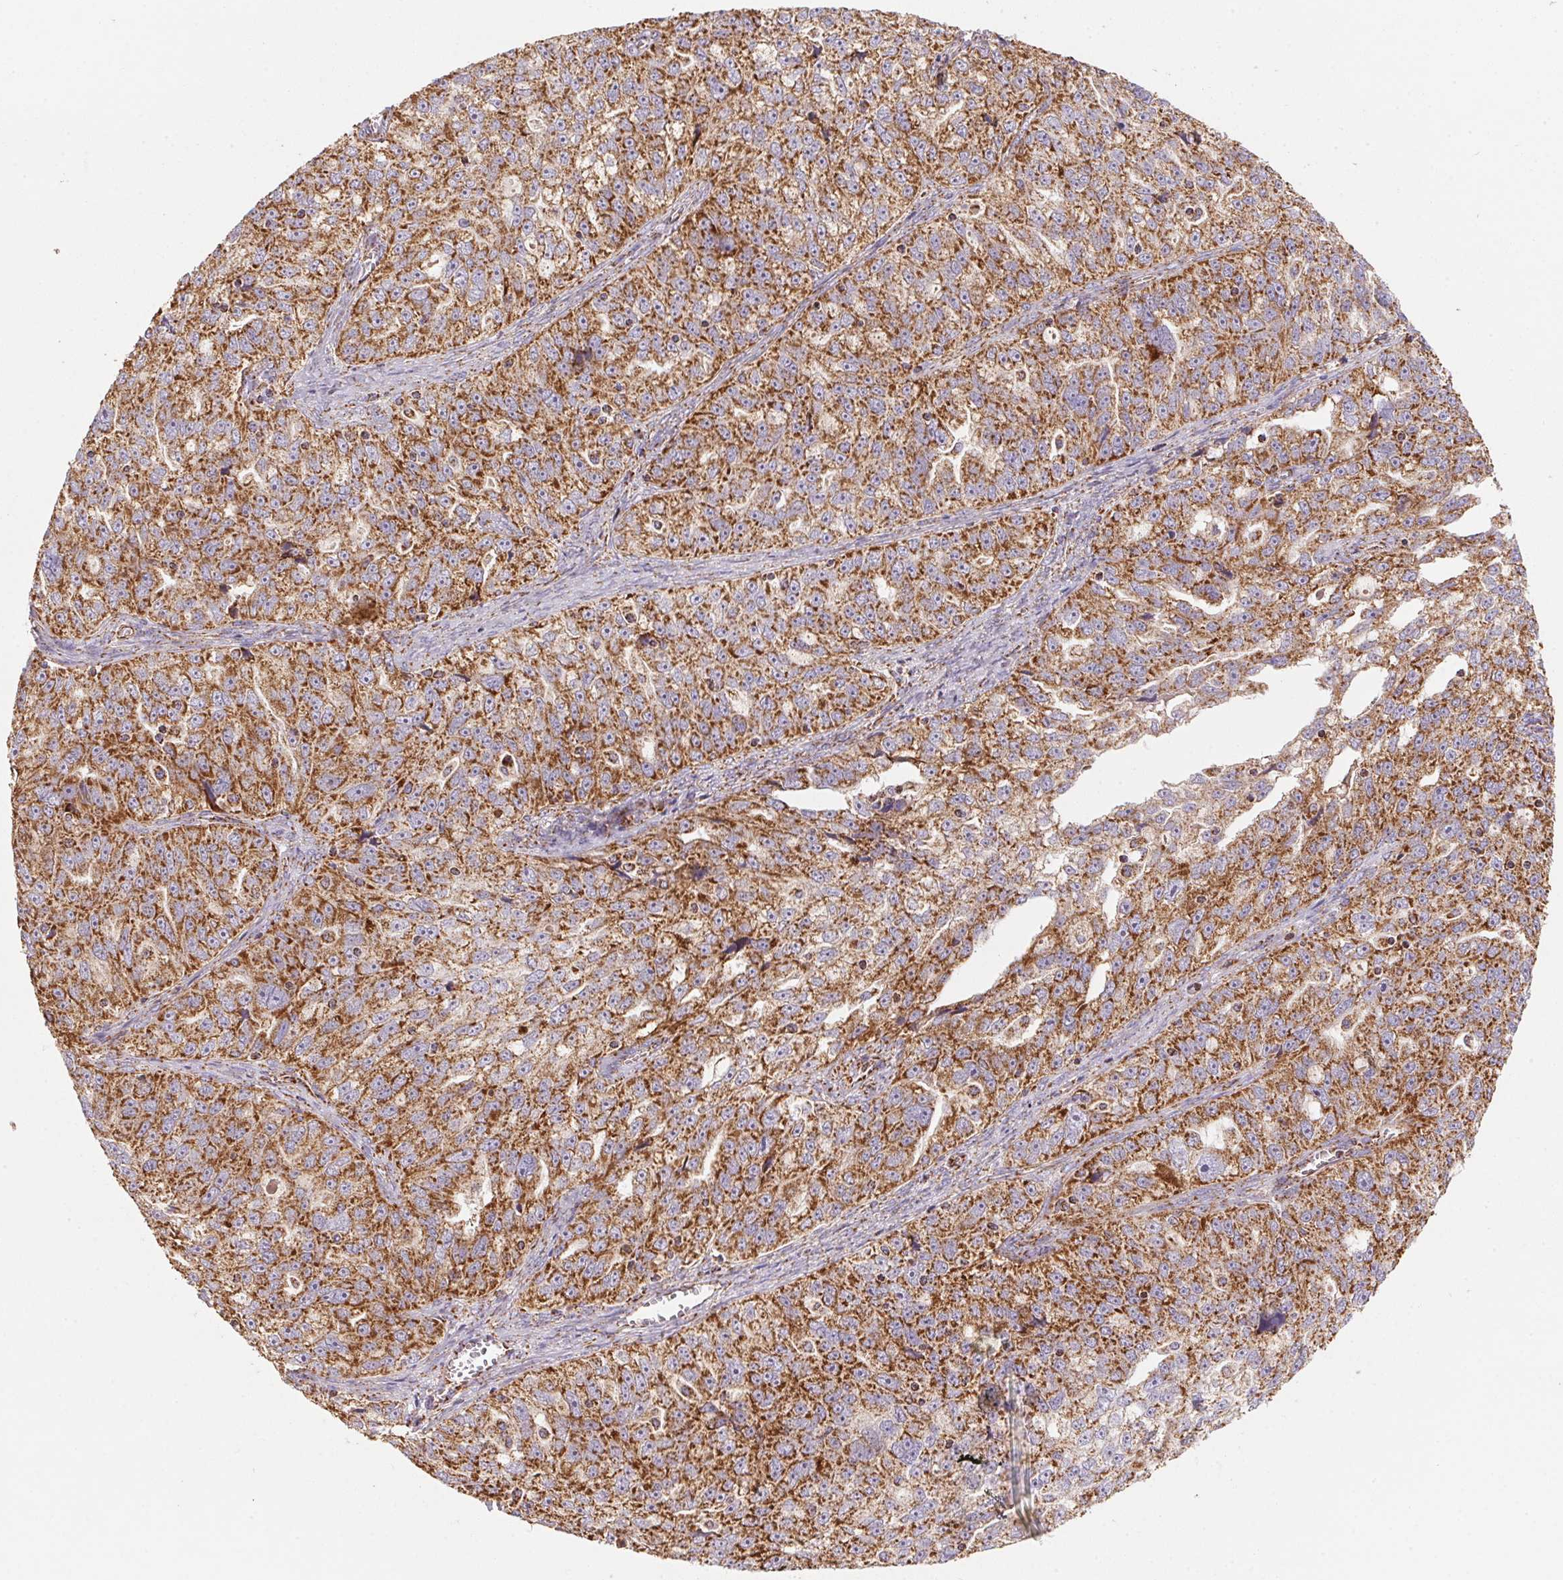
{"staining": {"intensity": "strong", "quantity": ">75%", "location": "cytoplasmic/membranous"}, "tissue": "ovarian cancer", "cell_type": "Tumor cells", "image_type": "cancer", "snomed": [{"axis": "morphology", "description": "Cystadenocarcinoma, serous, NOS"}, {"axis": "topography", "description": "Ovary"}], "caption": "Protein expression analysis of human serous cystadenocarcinoma (ovarian) reveals strong cytoplasmic/membranous staining in about >75% of tumor cells.", "gene": "NDUFS2", "patient": {"sex": "female", "age": 51}}